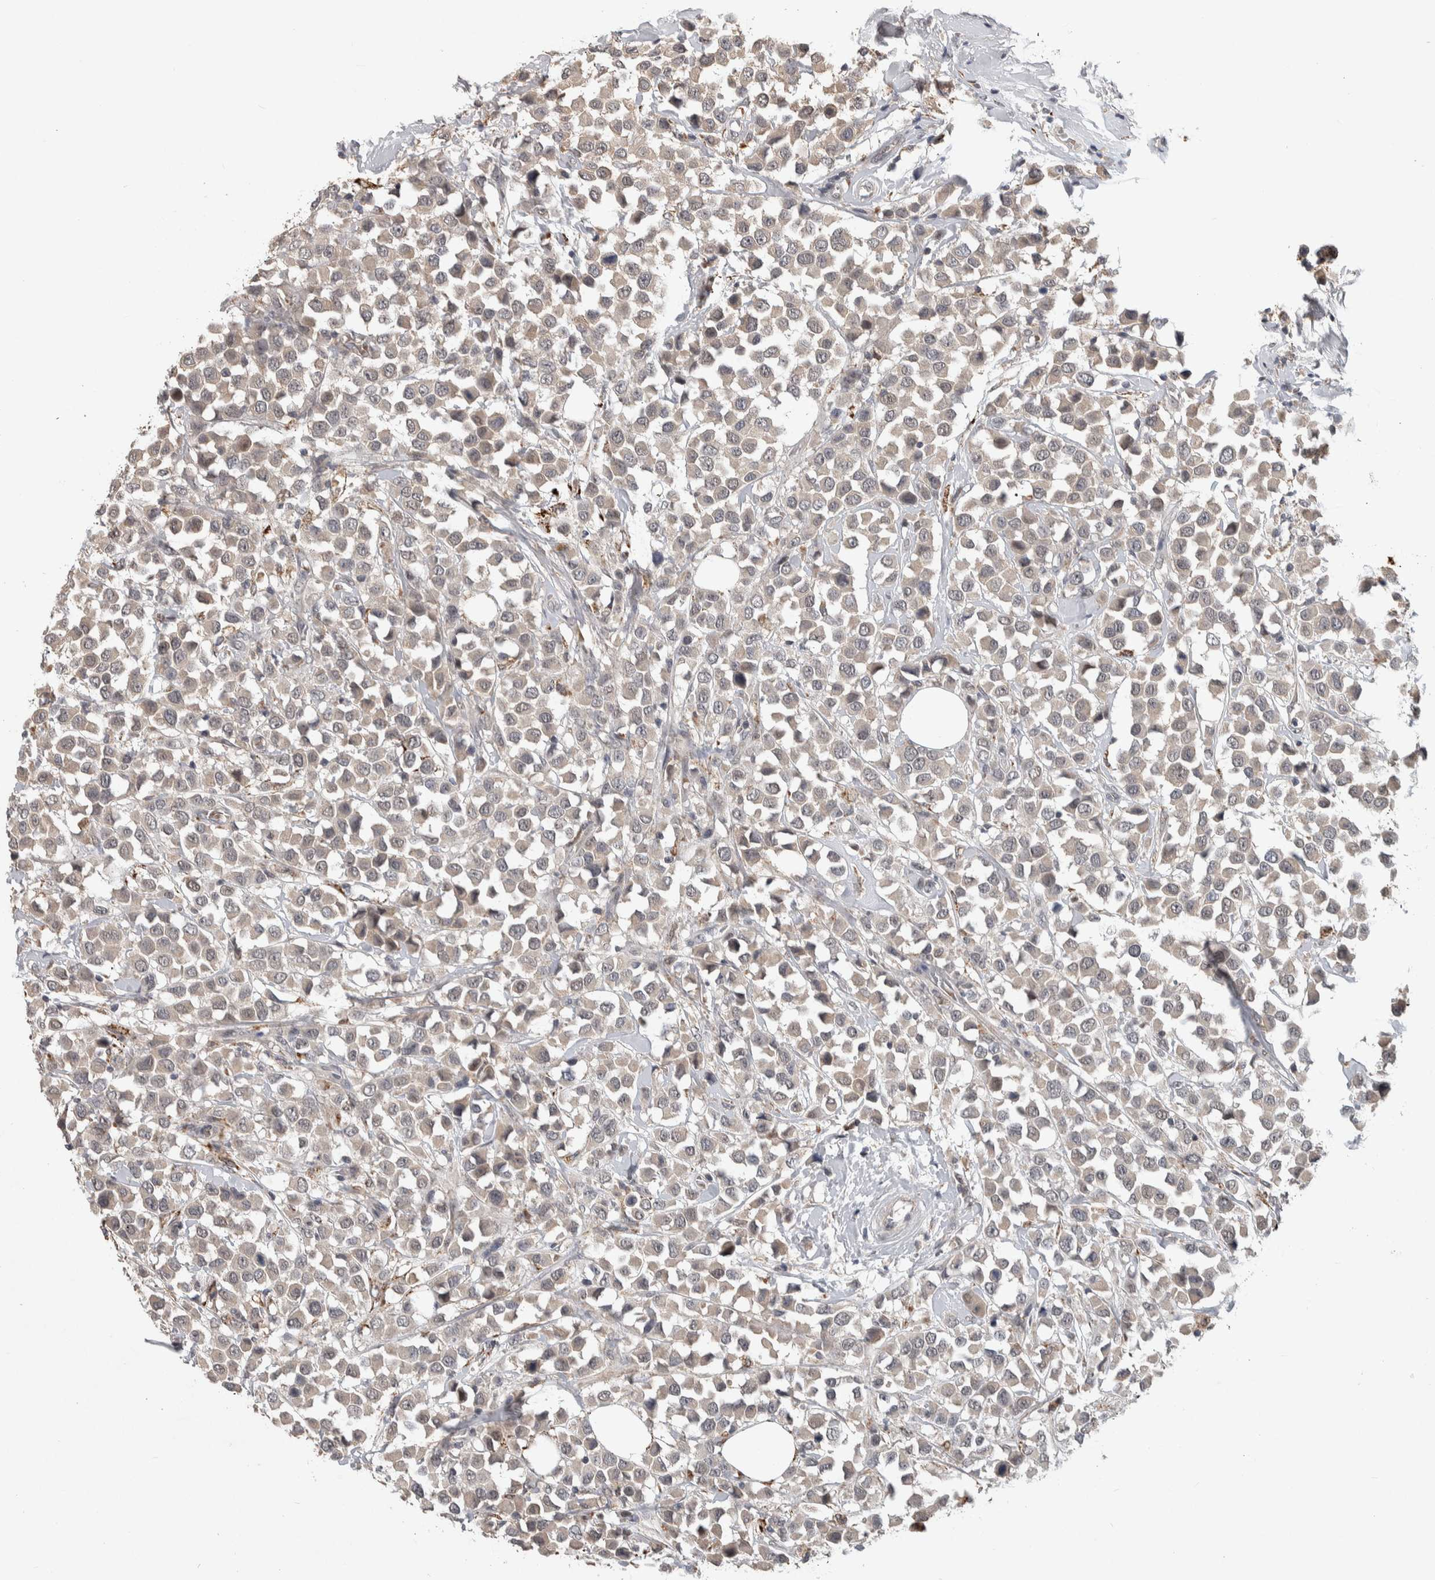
{"staining": {"intensity": "weak", "quantity": "25%-75%", "location": "cytoplasmic/membranous"}, "tissue": "breast cancer", "cell_type": "Tumor cells", "image_type": "cancer", "snomed": [{"axis": "morphology", "description": "Duct carcinoma"}, {"axis": "topography", "description": "Breast"}], "caption": "A high-resolution photomicrograph shows IHC staining of breast cancer (infiltrating ductal carcinoma), which reveals weak cytoplasmic/membranous positivity in about 25%-75% of tumor cells. Using DAB (brown) and hematoxylin (blue) stains, captured at high magnification using brightfield microscopy.", "gene": "CHRM3", "patient": {"sex": "female", "age": 61}}